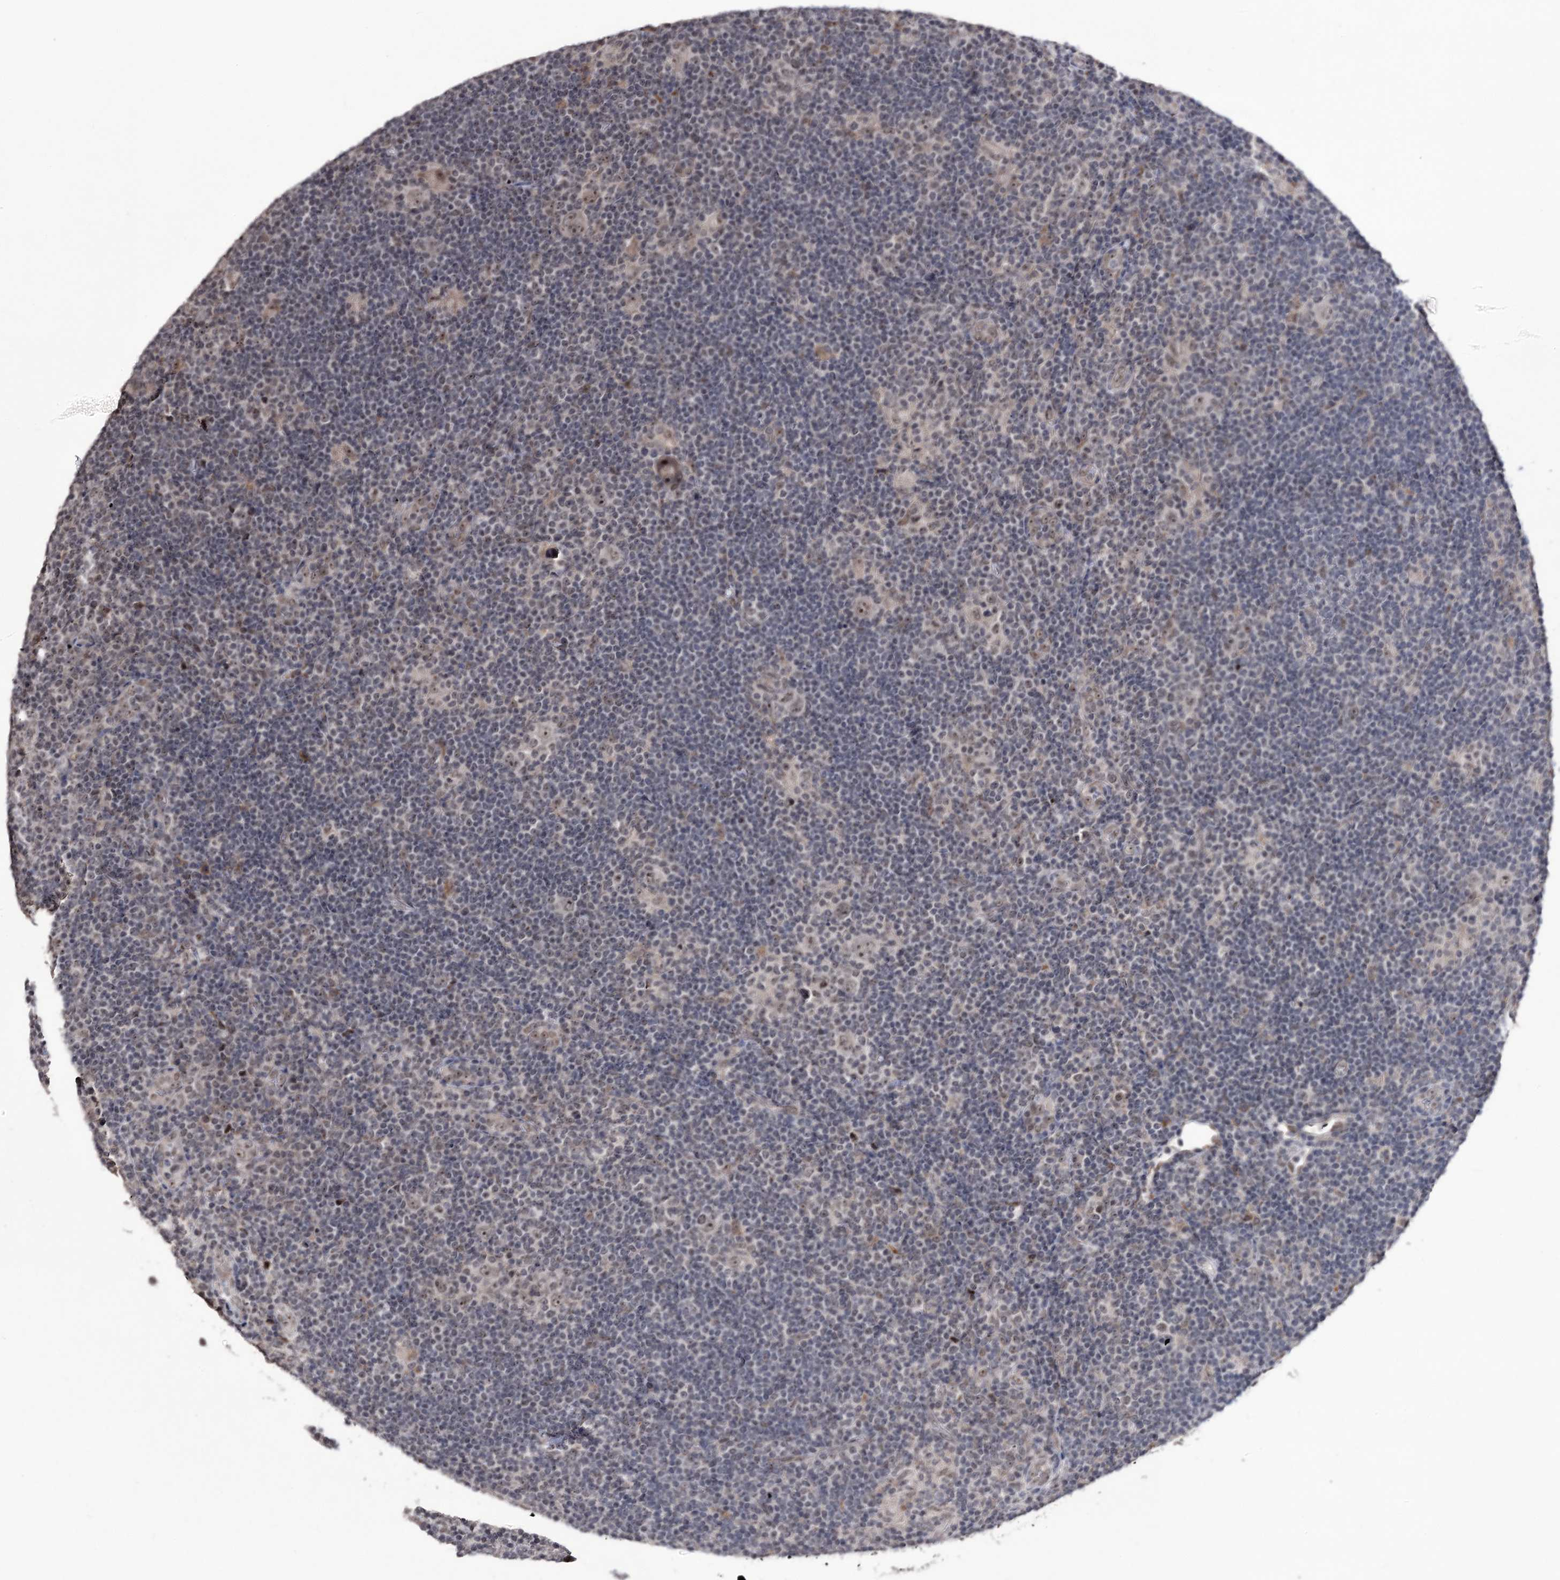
{"staining": {"intensity": "moderate", "quantity": ">75%", "location": "nuclear"}, "tissue": "lymphoma", "cell_type": "Tumor cells", "image_type": "cancer", "snomed": [{"axis": "morphology", "description": "Hodgkin's disease, NOS"}, {"axis": "topography", "description": "Lymph node"}], "caption": "Immunohistochemistry (IHC) (DAB) staining of lymphoma exhibits moderate nuclear protein staining in about >75% of tumor cells.", "gene": "VGLL4", "patient": {"sex": "female", "age": 57}}